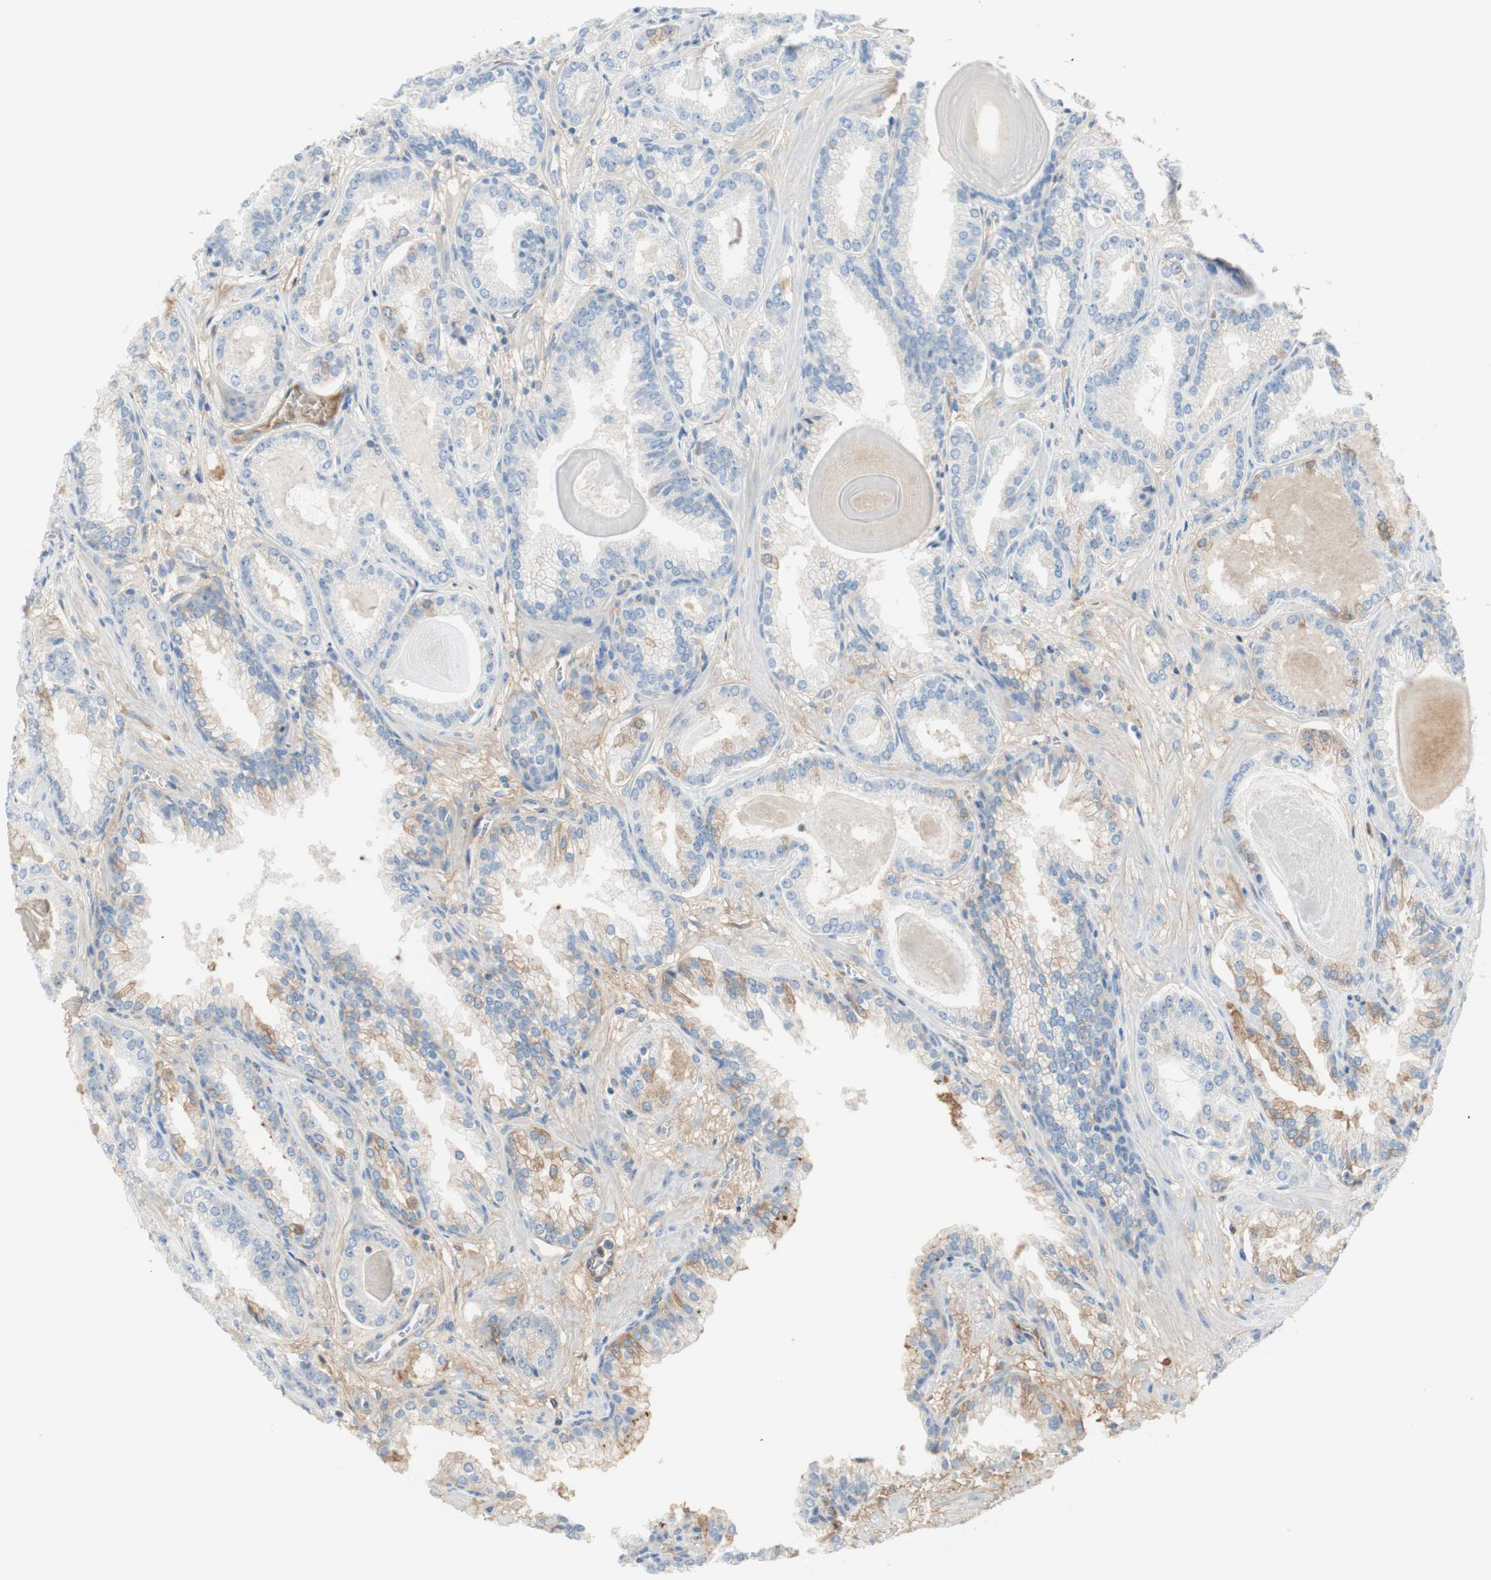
{"staining": {"intensity": "negative", "quantity": "none", "location": "none"}, "tissue": "prostate cancer", "cell_type": "Tumor cells", "image_type": "cancer", "snomed": [{"axis": "morphology", "description": "Adenocarcinoma, Low grade"}, {"axis": "topography", "description": "Prostate"}], "caption": "Micrograph shows no protein positivity in tumor cells of prostate low-grade adenocarcinoma tissue.", "gene": "KNG1", "patient": {"sex": "male", "age": 59}}